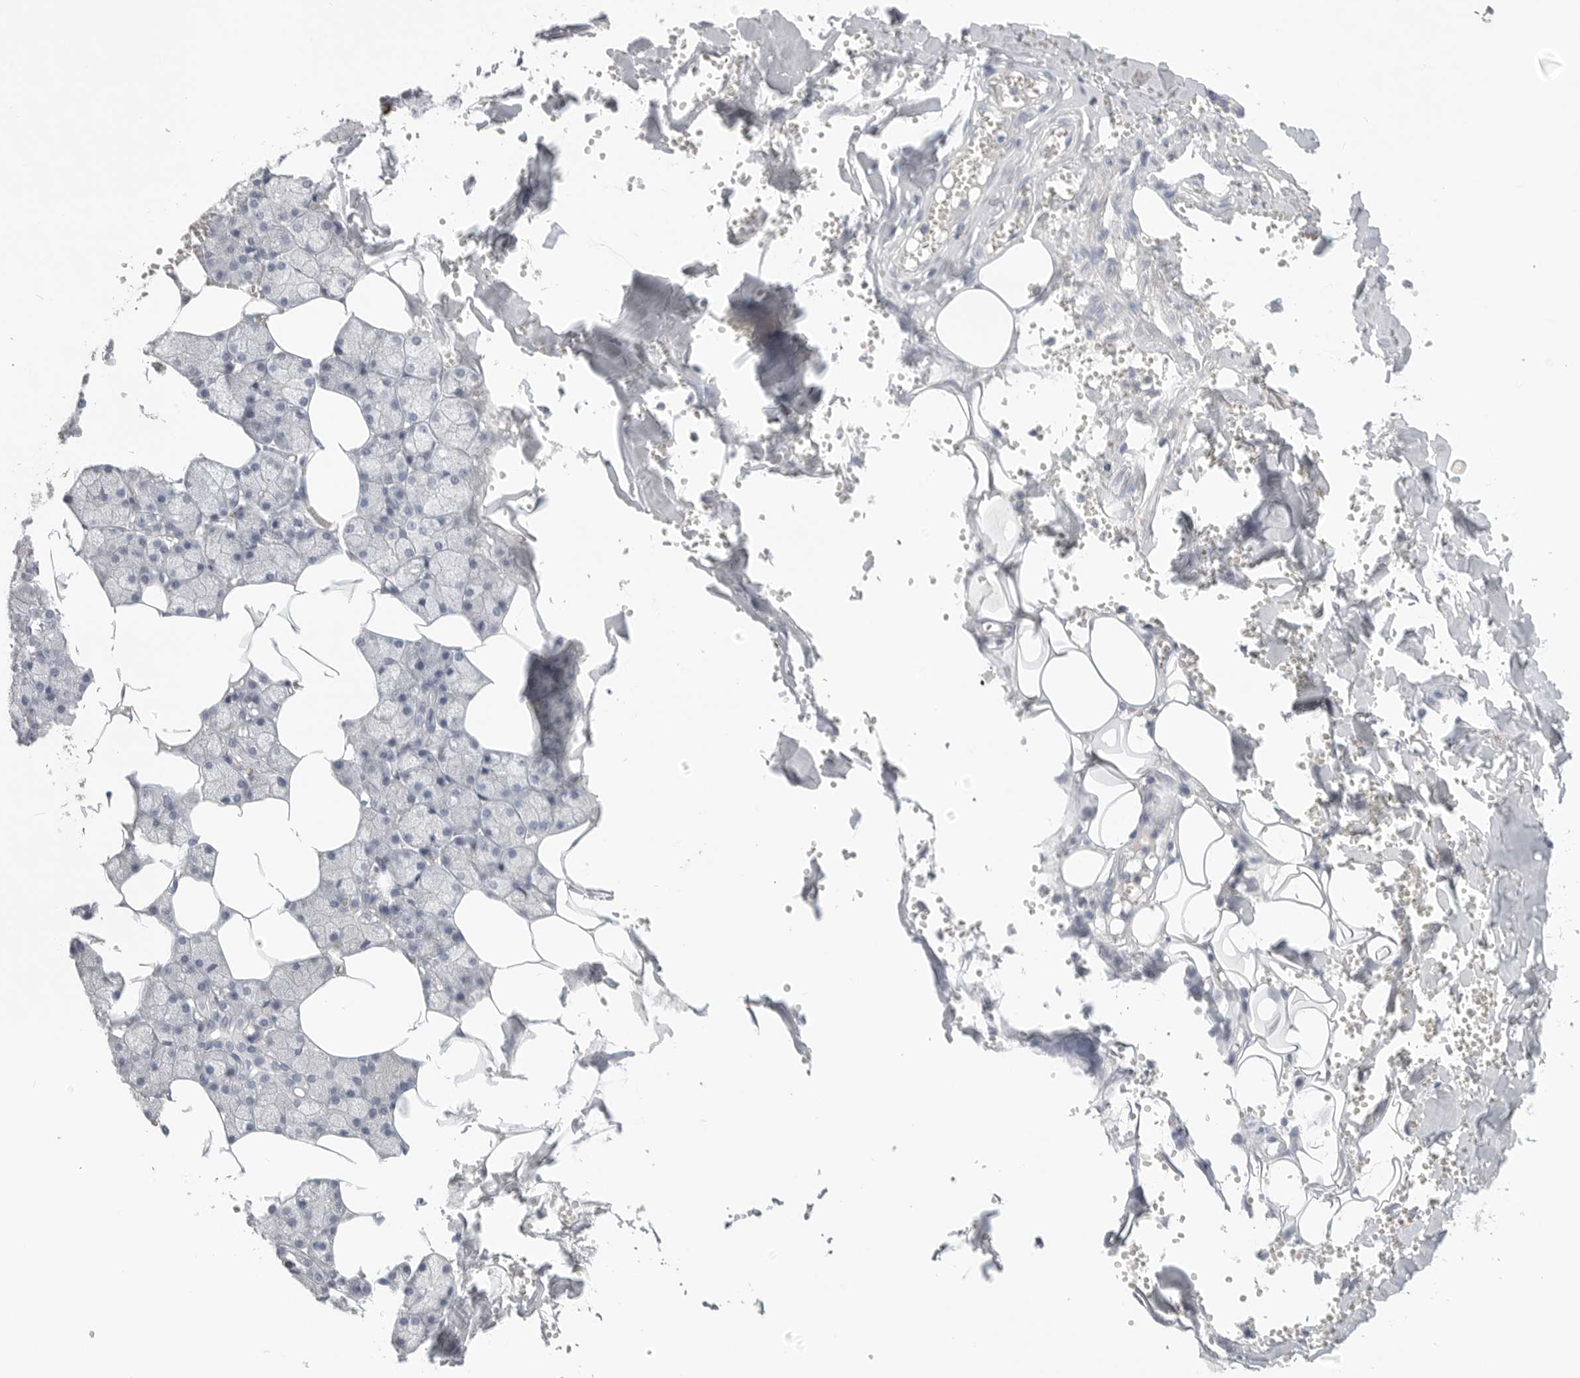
{"staining": {"intensity": "negative", "quantity": "none", "location": "none"}, "tissue": "salivary gland", "cell_type": "Glandular cells", "image_type": "normal", "snomed": [{"axis": "morphology", "description": "Normal tissue, NOS"}, {"axis": "topography", "description": "Salivary gland"}], "caption": "A high-resolution micrograph shows immunohistochemistry (IHC) staining of normal salivary gland, which displays no significant staining in glandular cells. Nuclei are stained in blue.", "gene": "FBN2", "patient": {"sex": "male", "age": 62}}